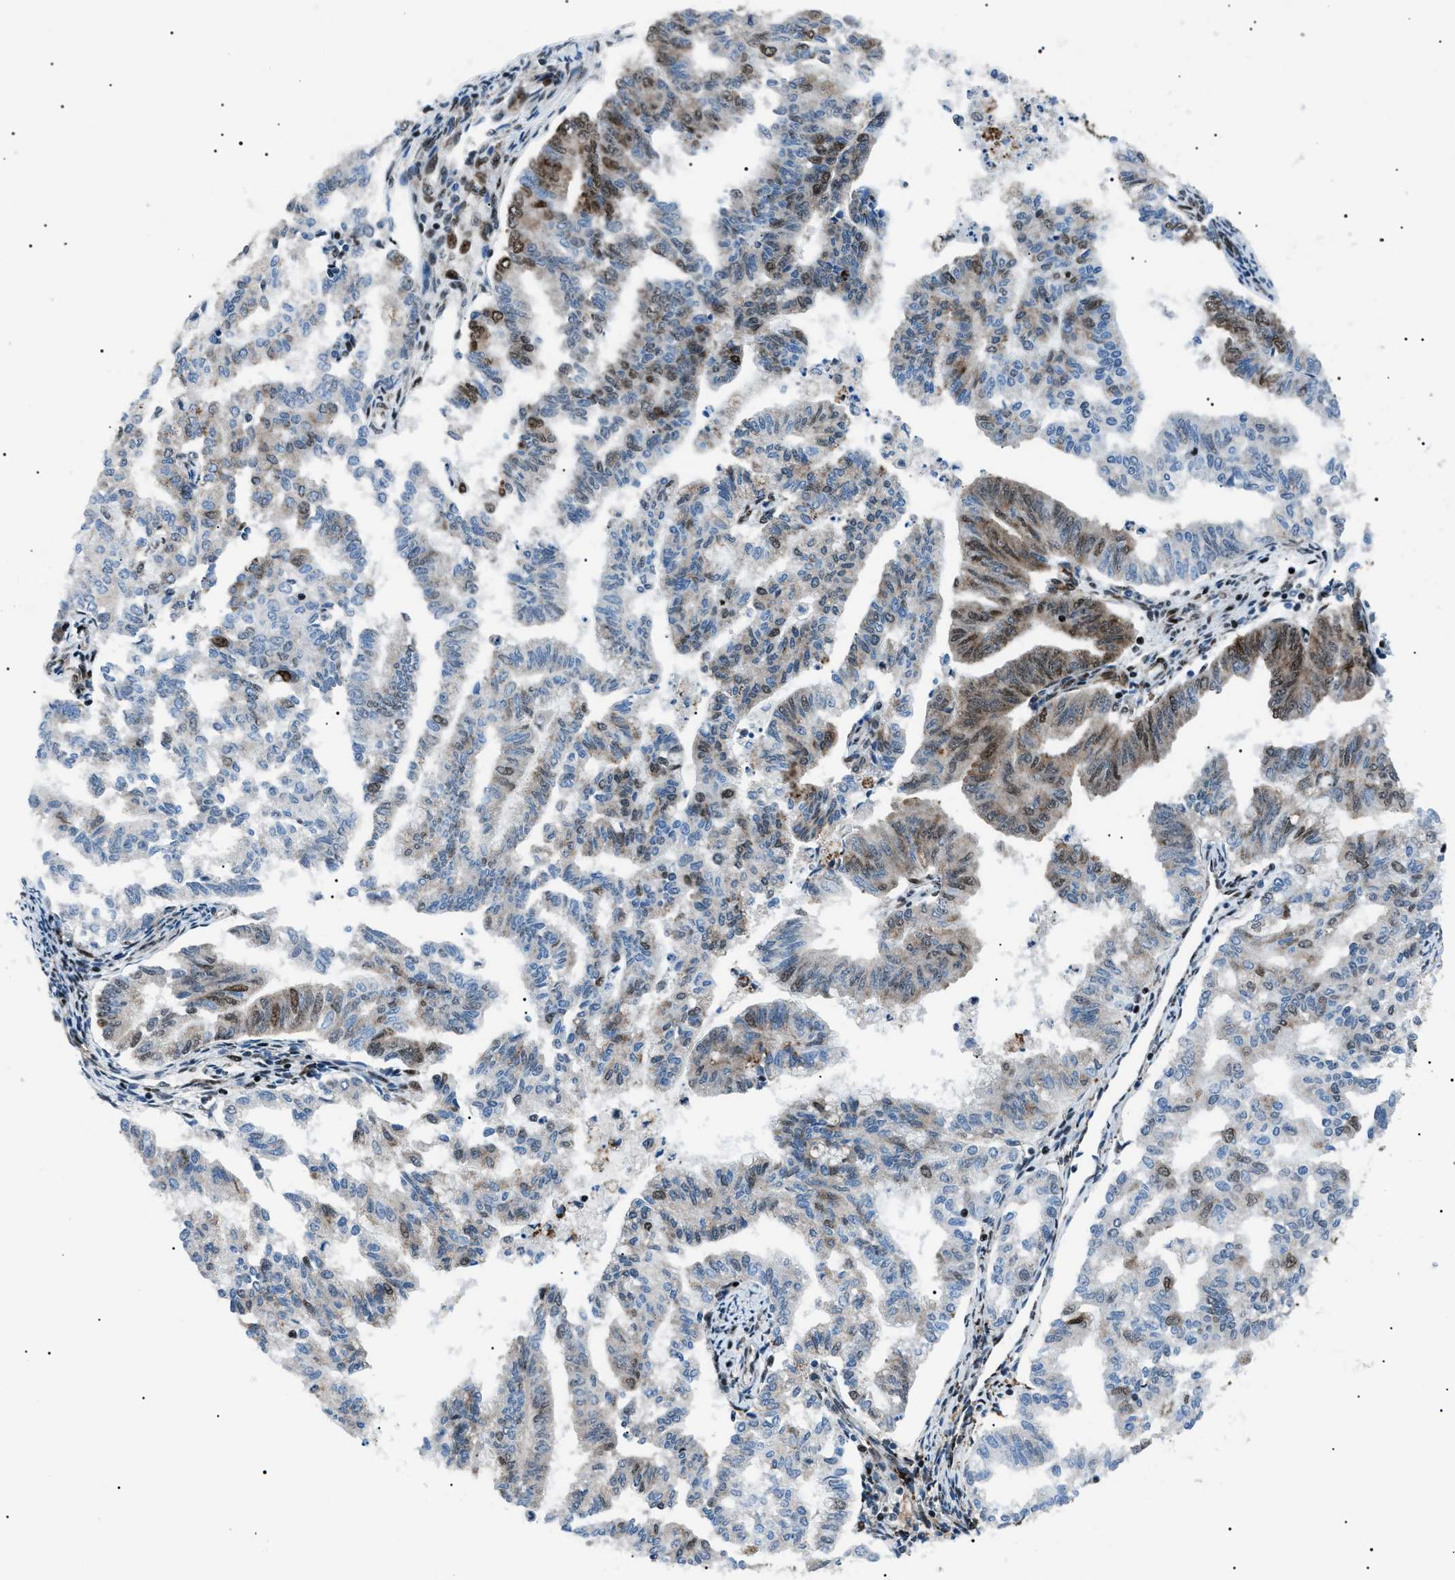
{"staining": {"intensity": "moderate", "quantity": "25%-75%", "location": "cytoplasmic/membranous,nuclear"}, "tissue": "endometrial cancer", "cell_type": "Tumor cells", "image_type": "cancer", "snomed": [{"axis": "morphology", "description": "Adenocarcinoma, NOS"}, {"axis": "topography", "description": "Endometrium"}], "caption": "Moderate cytoplasmic/membranous and nuclear protein positivity is identified in about 25%-75% of tumor cells in endometrial cancer (adenocarcinoma). Immunohistochemistry (ihc) stains the protein of interest in brown and the nuclei are stained blue.", "gene": "HNRNPK", "patient": {"sex": "female", "age": 79}}